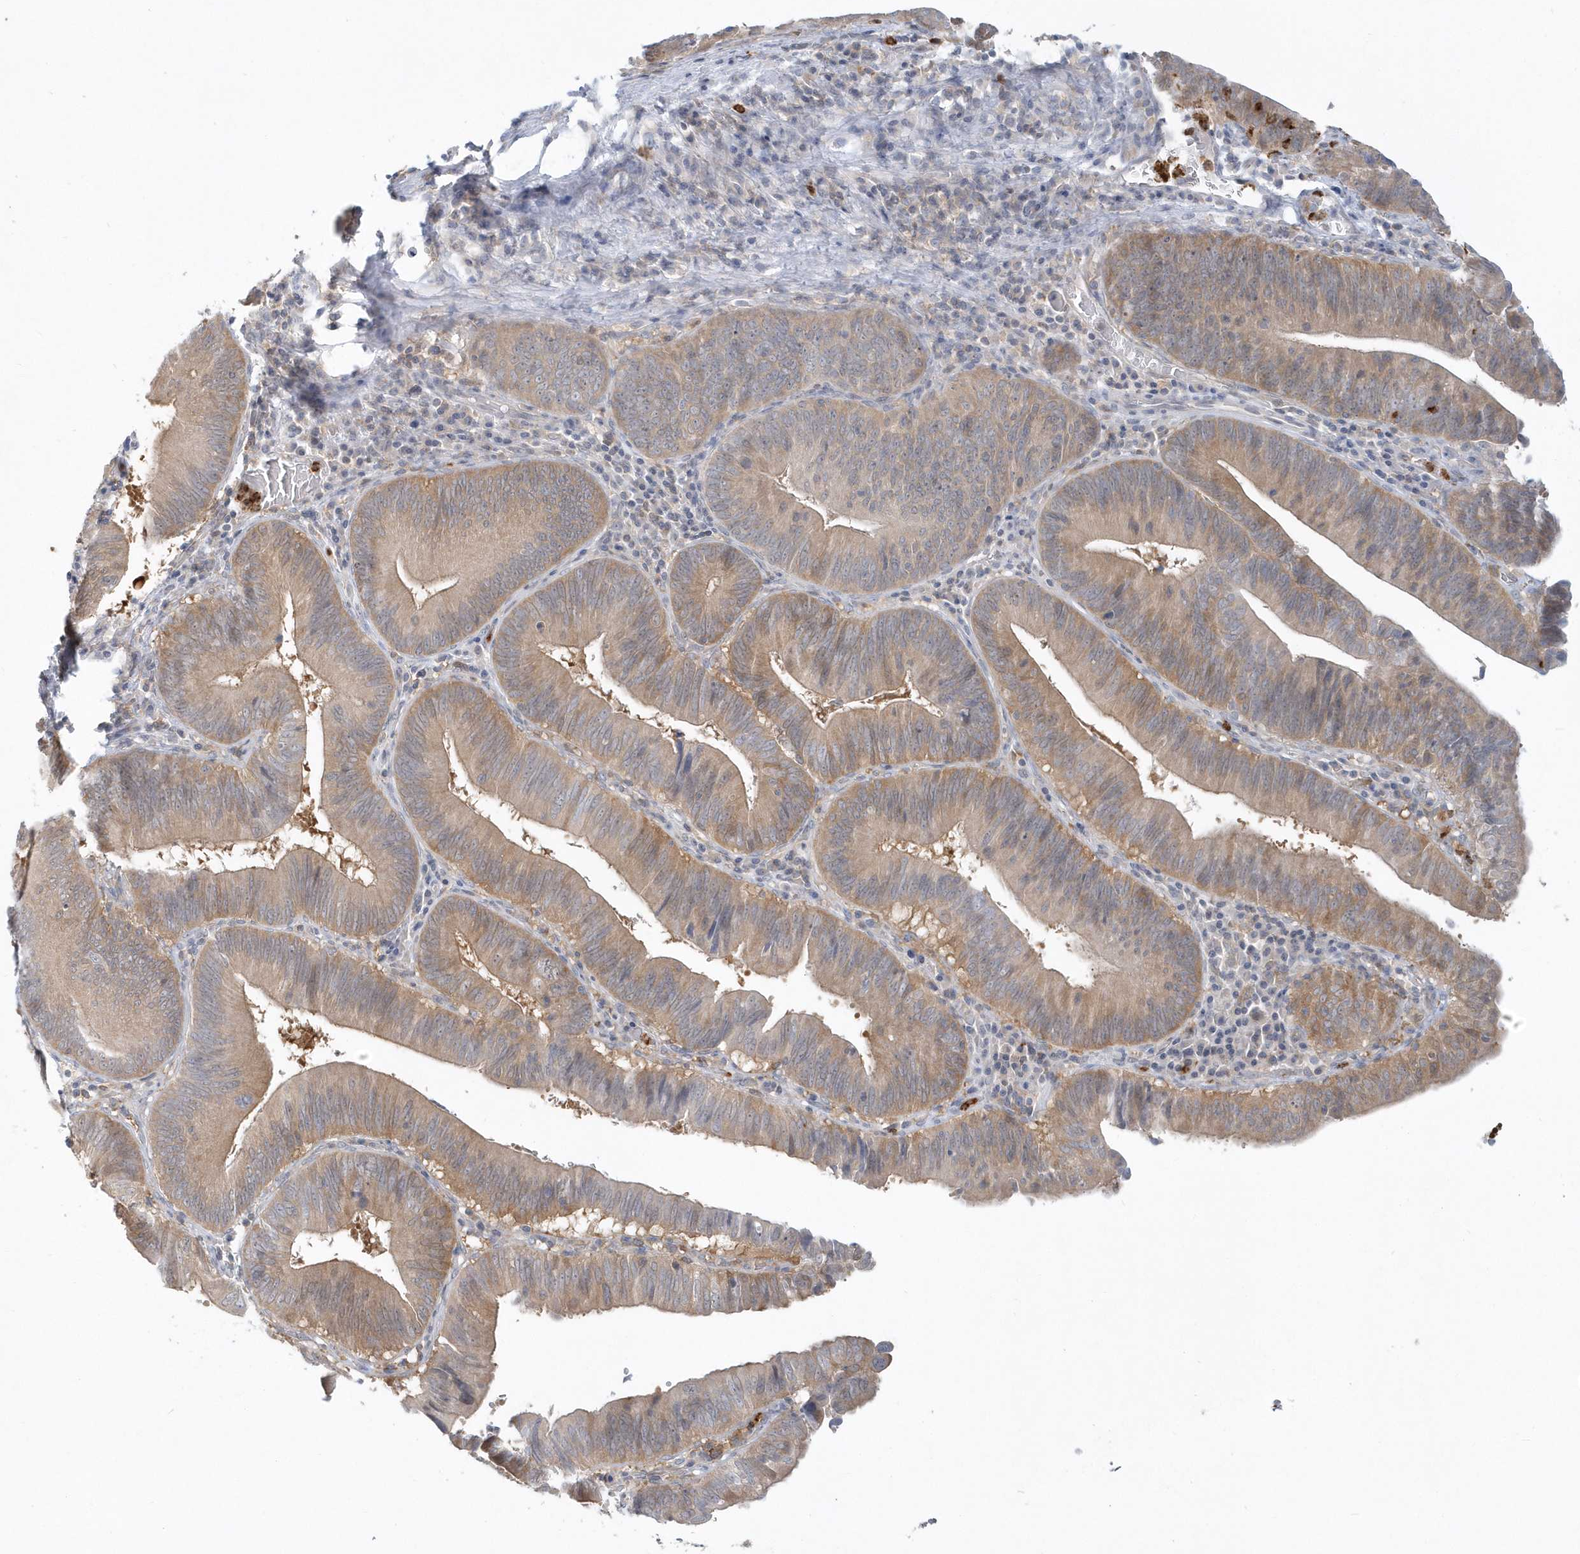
{"staining": {"intensity": "weak", "quantity": "25%-75%", "location": "cytoplasmic/membranous"}, "tissue": "pancreatic cancer", "cell_type": "Tumor cells", "image_type": "cancer", "snomed": [{"axis": "morphology", "description": "Adenocarcinoma, NOS"}, {"axis": "topography", "description": "Pancreas"}], "caption": "A histopathology image showing weak cytoplasmic/membranous positivity in about 25%-75% of tumor cells in pancreatic cancer, as visualized by brown immunohistochemical staining.", "gene": "RNF7", "patient": {"sex": "male", "age": 63}}